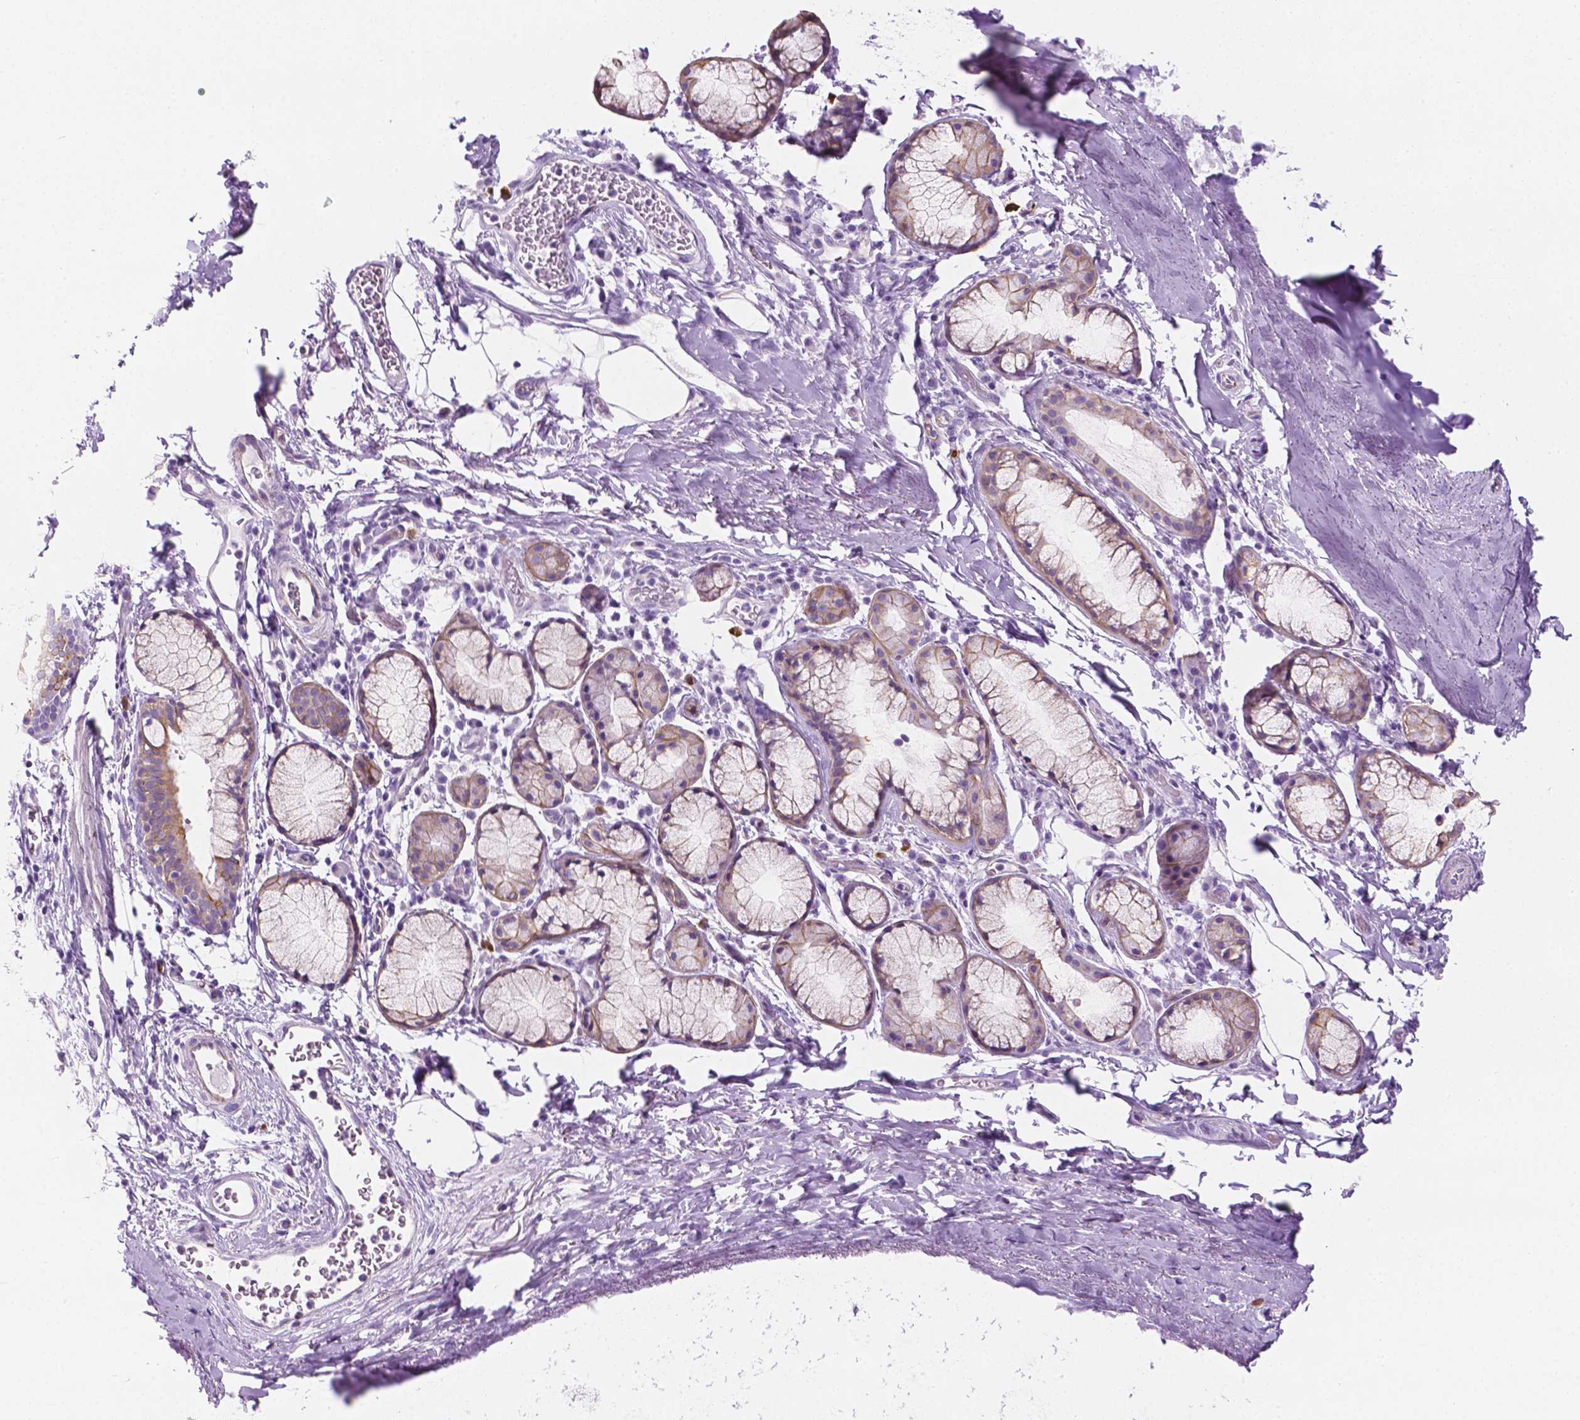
{"staining": {"intensity": "negative", "quantity": "none", "location": "none"}, "tissue": "soft tissue", "cell_type": "Fibroblasts", "image_type": "normal", "snomed": [{"axis": "morphology", "description": "Normal tissue, NOS"}, {"axis": "topography", "description": "Bronchus"}, {"axis": "topography", "description": "Lung"}], "caption": "Histopathology image shows no protein staining in fibroblasts of normal soft tissue.", "gene": "EPPK1", "patient": {"sex": "female", "age": 57}}